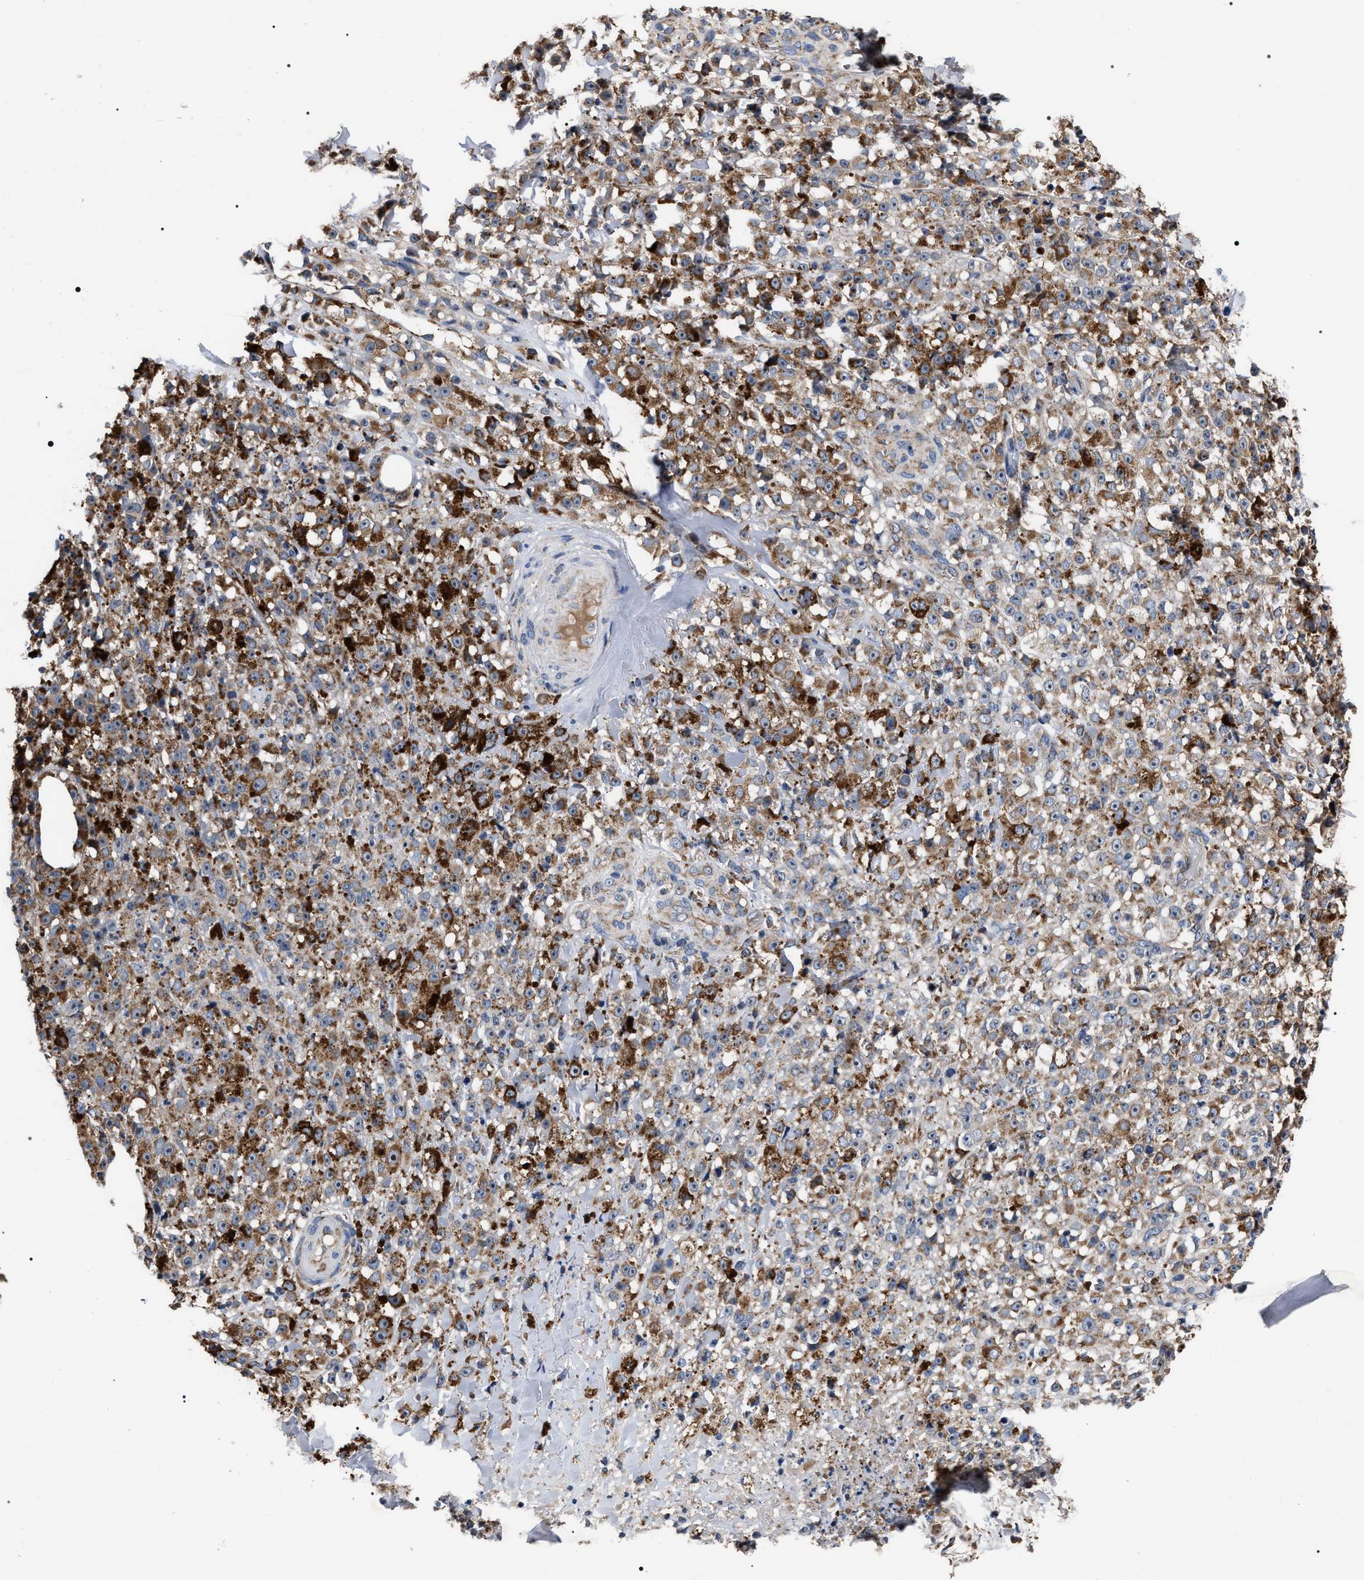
{"staining": {"intensity": "moderate", "quantity": ">75%", "location": "cytoplasmic/membranous"}, "tissue": "melanoma", "cell_type": "Tumor cells", "image_type": "cancer", "snomed": [{"axis": "morphology", "description": "Malignant melanoma, NOS"}, {"axis": "topography", "description": "Skin"}], "caption": "A micrograph of human melanoma stained for a protein exhibits moderate cytoplasmic/membranous brown staining in tumor cells.", "gene": "MACC1", "patient": {"sex": "female", "age": 82}}